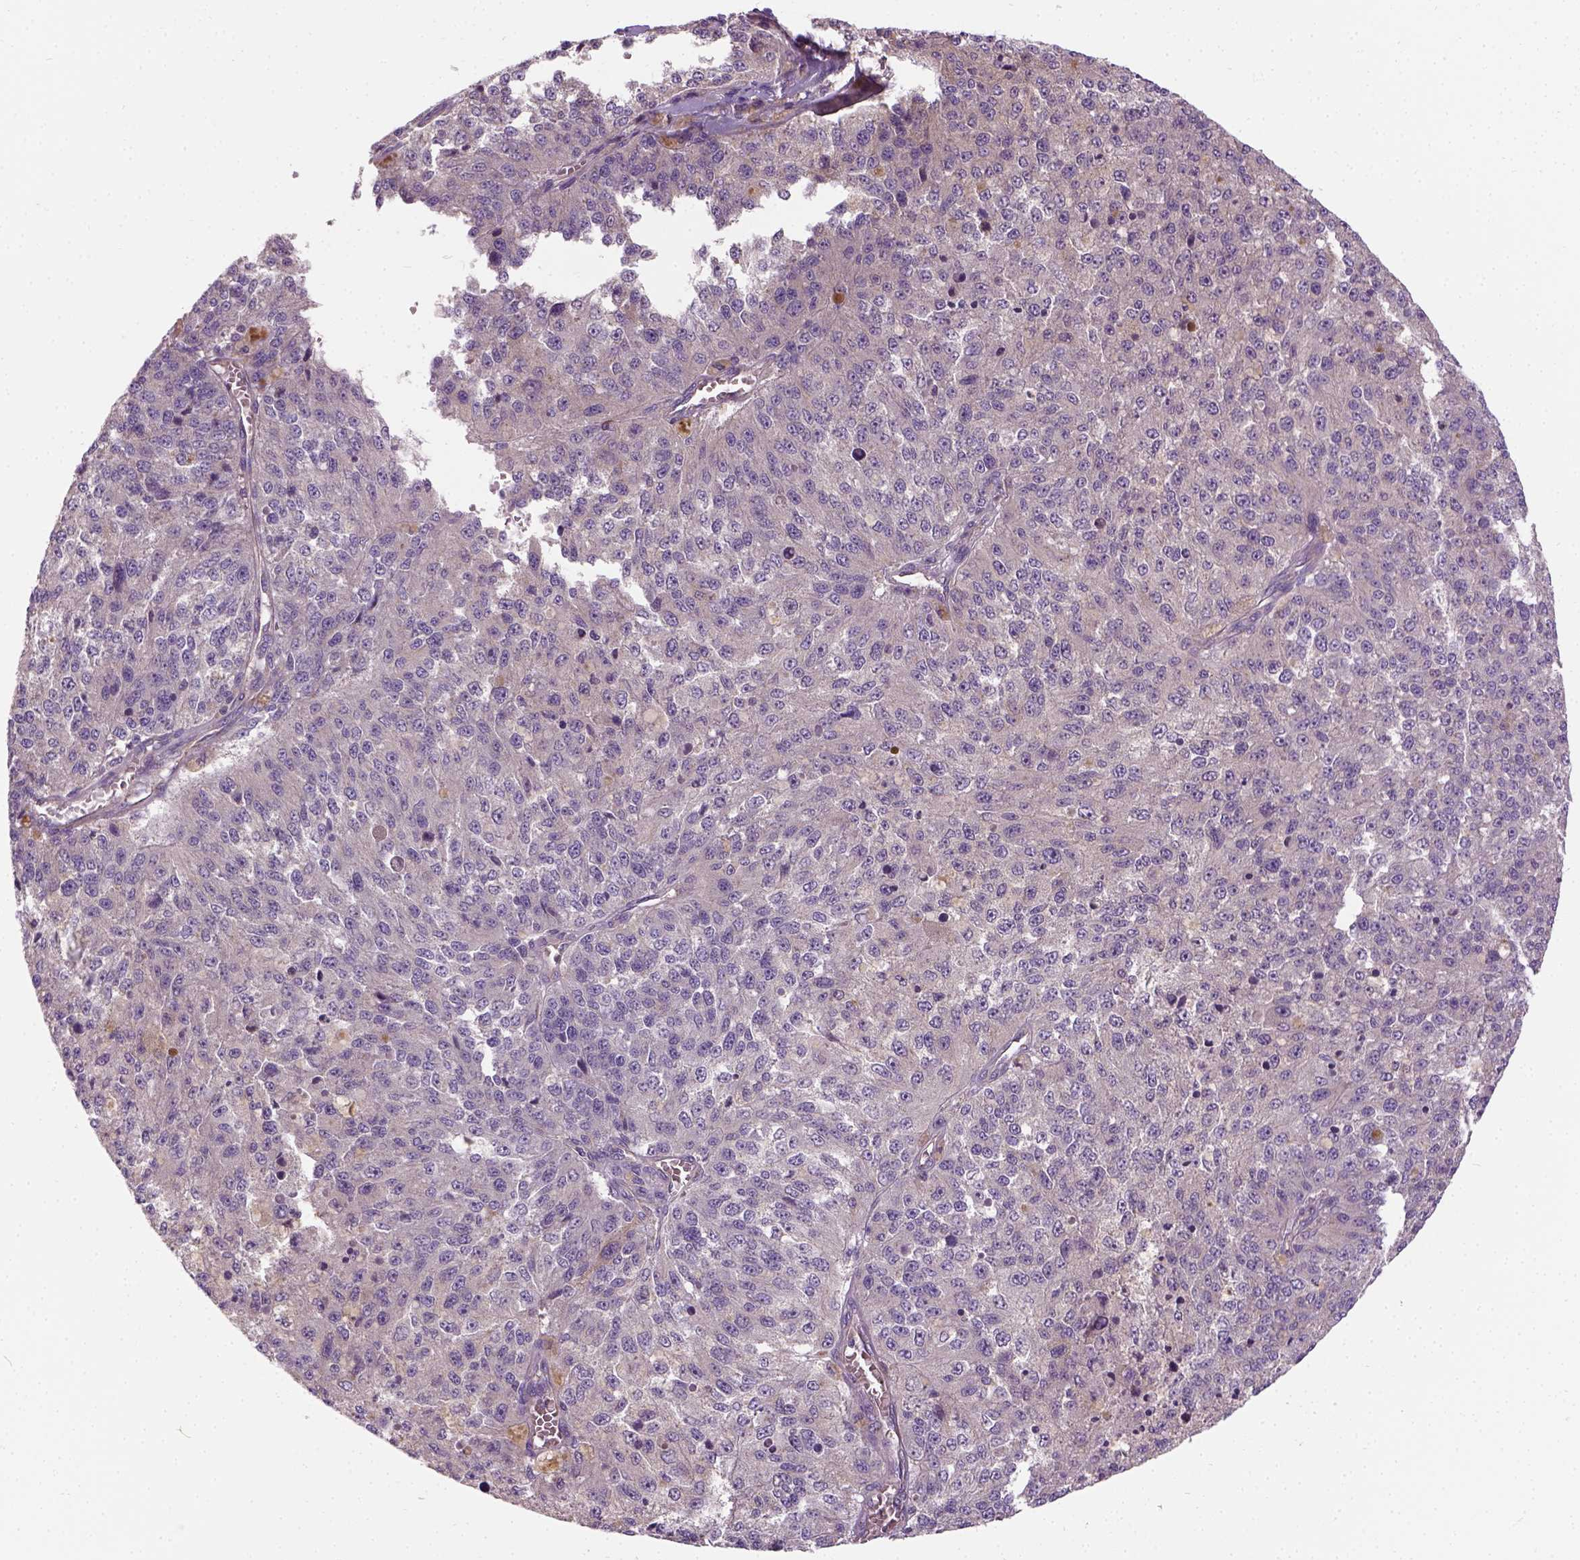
{"staining": {"intensity": "weak", "quantity": "25%-75%", "location": "cytoplasmic/membranous"}, "tissue": "melanoma", "cell_type": "Tumor cells", "image_type": "cancer", "snomed": [{"axis": "morphology", "description": "Malignant melanoma, Metastatic site"}, {"axis": "topography", "description": "Lymph node"}], "caption": "Human malignant melanoma (metastatic site) stained with a brown dye shows weak cytoplasmic/membranous positive positivity in about 25%-75% of tumor cells.", "gene": "CRACR2A", "patient": {"sex": "female", "age": 64}}